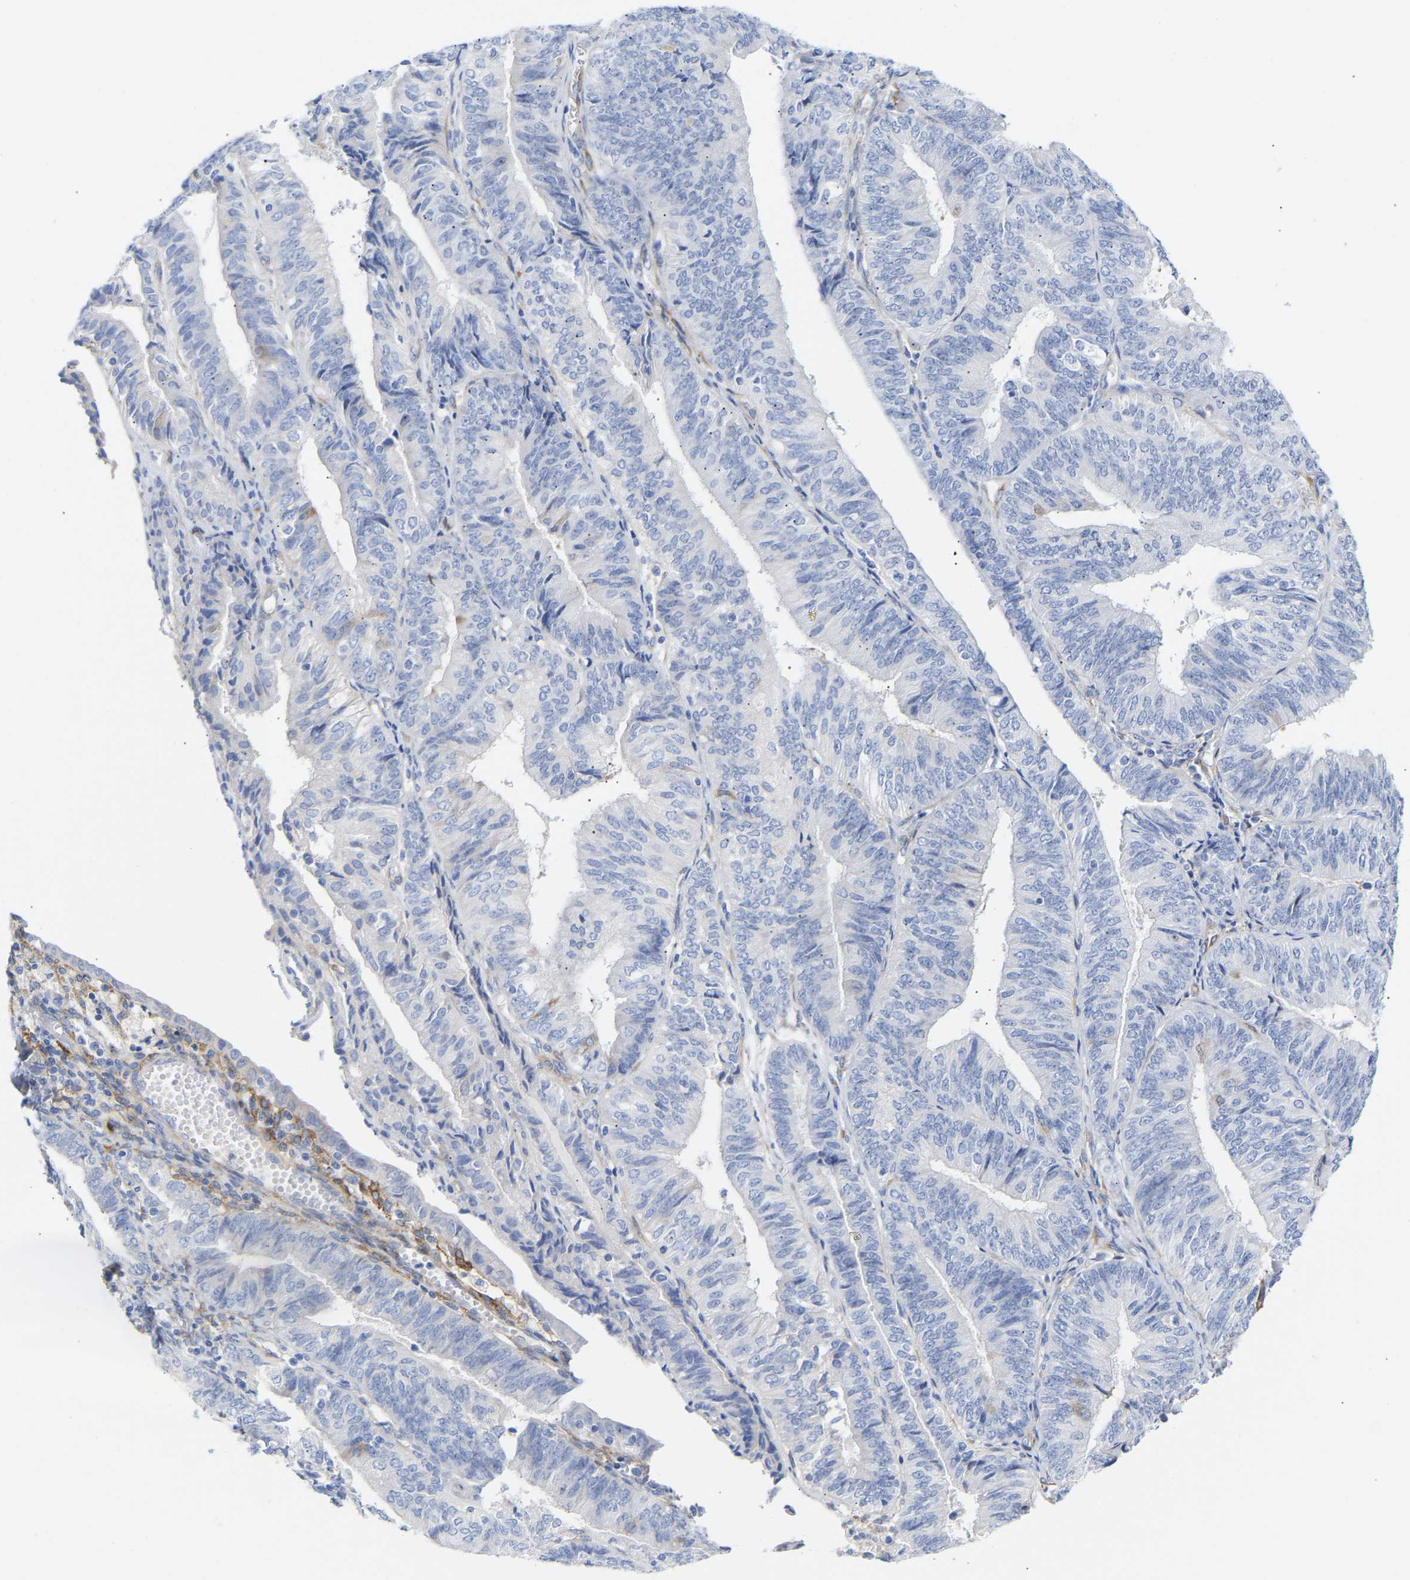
{"staining": {"intensity": "negative", "quantity": "none", "location": "none"}, "tissue": "endometrial cancer", "cell_type": "Tumor cells", "image_type": "cancer", "snomed": [{"axis": "morphology", "description": "Adenocarcinoma, NOS"}, {"axis": "topography", "description": "Endometrium"}], "caption": "Tumor cells show no significant protein positivity in endometrial adenocarcinoma.", "gene": "AMPH", "patient": {"sex": "female", "age": 58}}